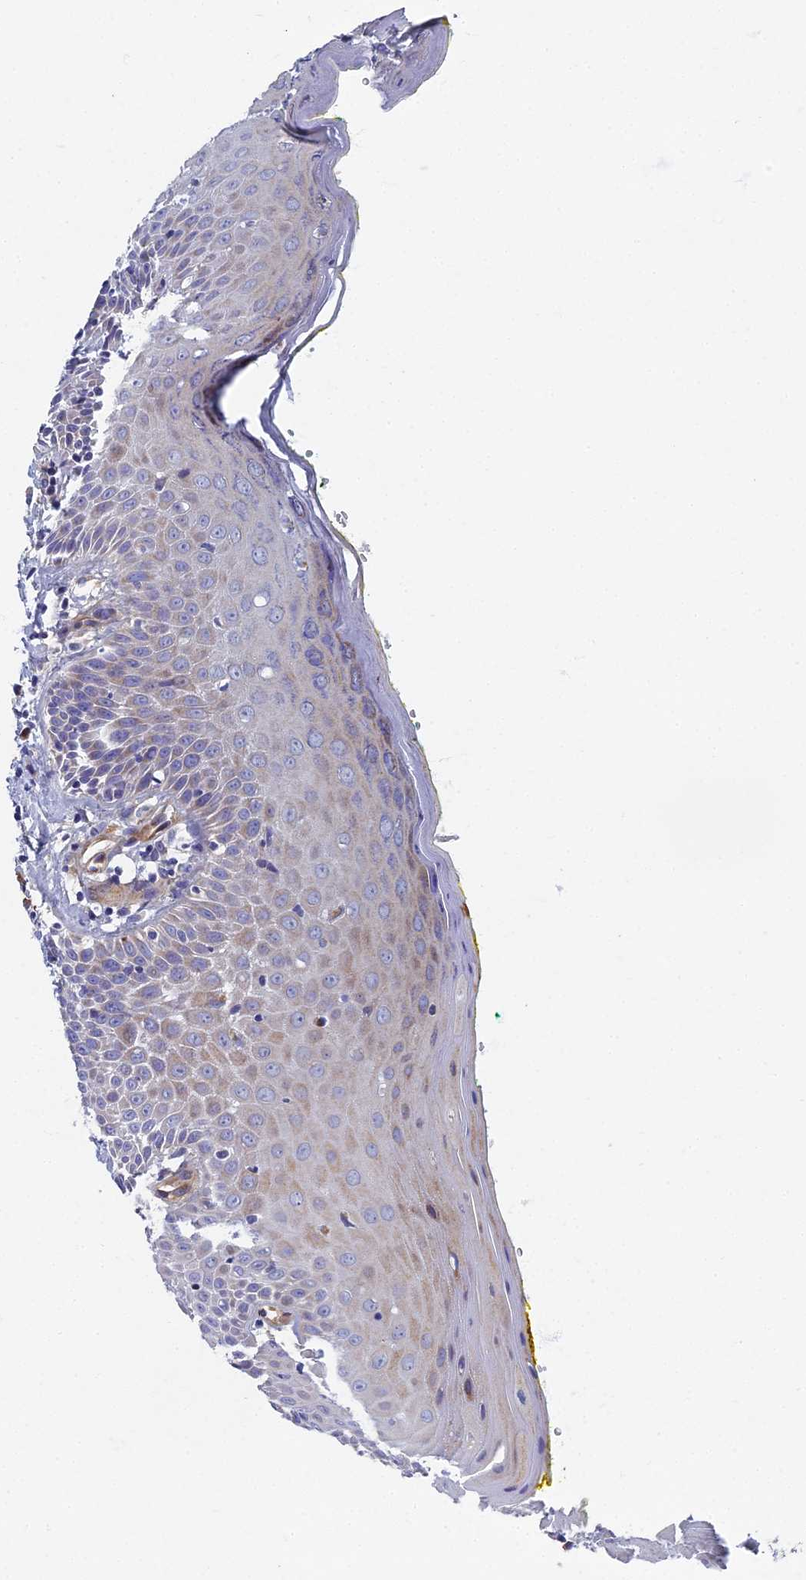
{"staining": {"intensity": "moderate", "quantity": "<25%", "location": "cytoplasmic/membranous"}, "tissue": "oral mucosa", "cell_type": "Squamous epithelial cells", "image_type": "normal", "snomed": [{"axis": "morphology", "description": "Normal tissue, NOS"}, {"axis": "morphology", "description": "Squamous cell carcinoma, NOS"}, {"axis": "topography", "description": "Oral tissue"}, {"axis": "topography", "description": "Head-Neck"}], "caption": "Immunohistochemistry (IHC) (DAB (3,3'-diaminobenzidine)) staining of normal human oral mucosa reveals moderate cytoplasmic/membranous protein staining in approximately <25% of squamous epithelial cells. (DAB (3,3'-diaminobenzidine) IHC, brown staining for protein, blue staining for nuclei).", "gene": "RNASEK", "patient": {"sex": "female", "age": 70}}